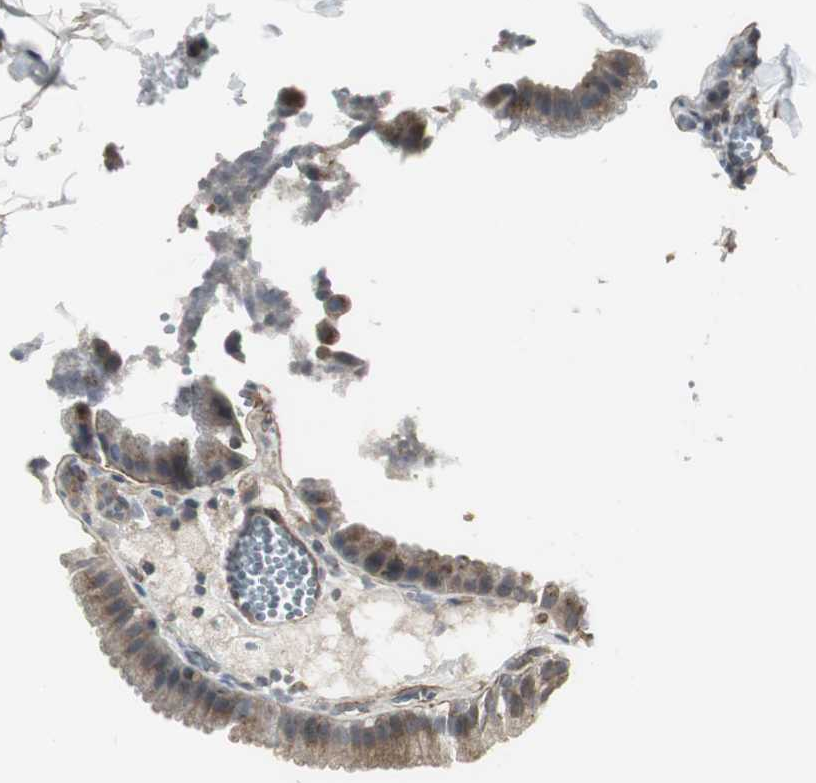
{"staining": {"intensity": "weak", "quantity": "25%-75%", "location": "cytoplasmic/membranous"}, "tissue": "gallbladder", "cell_type": "Glandular cells", "image_type": "normal", "snomed": [{"axis": "morphology", "description": "Normal tissue, NOS"}, {"axis": "topography", "description": "Gallbladder"}], "caption": "Glandular cells demonstrate low levels of weak cytoplasmic/membranous staining in approximately 25%-75% of cells in unremarkable human gallbladder. (brown staining indicates protein expression, while blue staining denotes nuclei).", "gene": "SCYL3", "patient": {"sex": "female", "age": 24}}